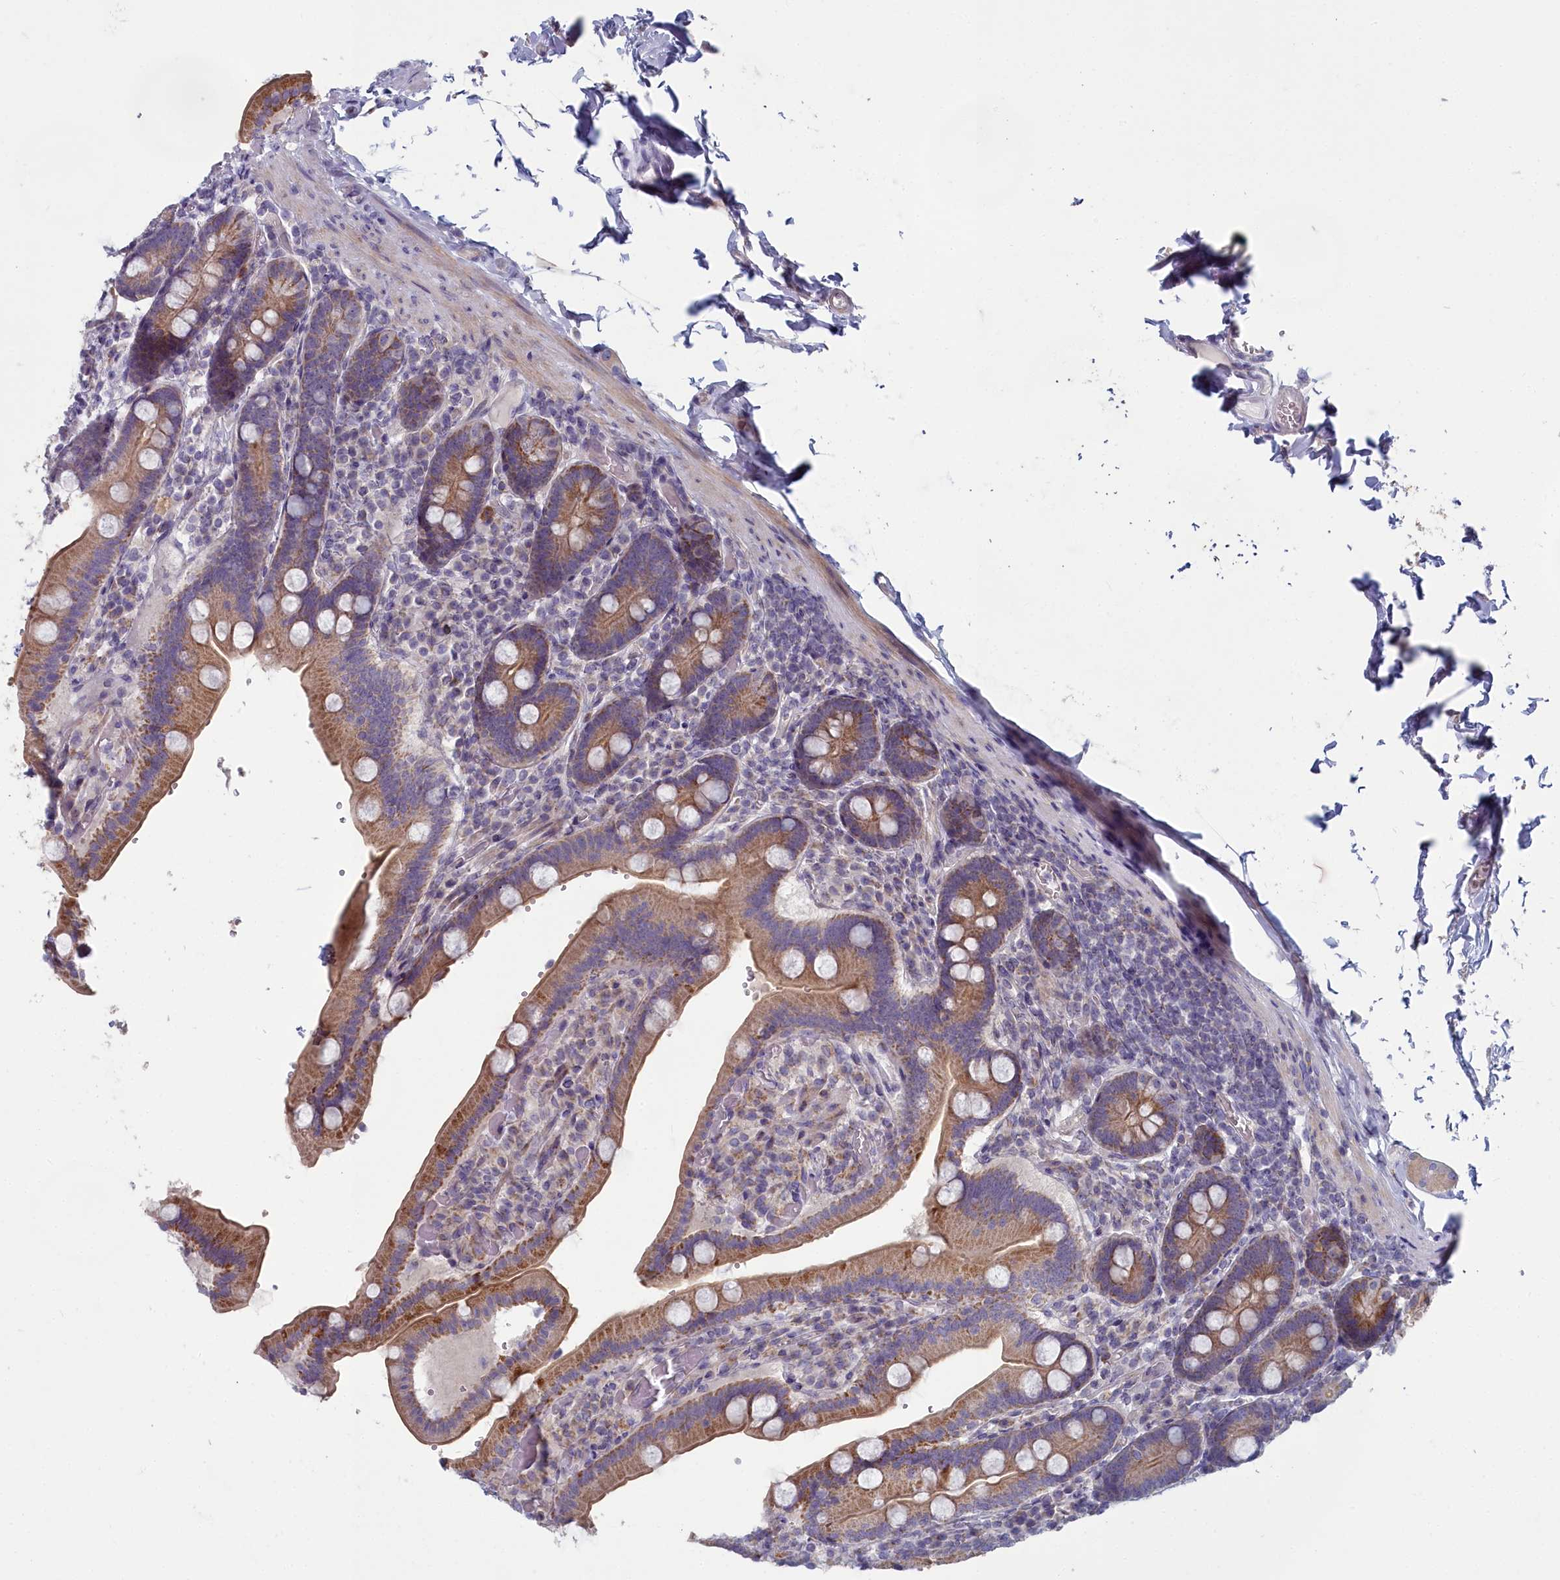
{"staining": {"intensity": "moderate", "quantity": ">75%", "location": "cytoplasmic/membranous"}, "tissue": "duodenum", "cell_type": "Glandular cells", "image_type": "normal", "snomed": [{"axis": "morphology", "description": "Normal tissue, NOS"}, {"axis": "topography", "description": "Duodenum"}], "caption": "About >75% of glandular cells in normal human duodenum exhibit moderate cytoplasmic/membranous protein staining as visualized by brown immunohistochemical staining.", "gene": "INSYN2A", "patient": {"sex": "female", "age": 62}}